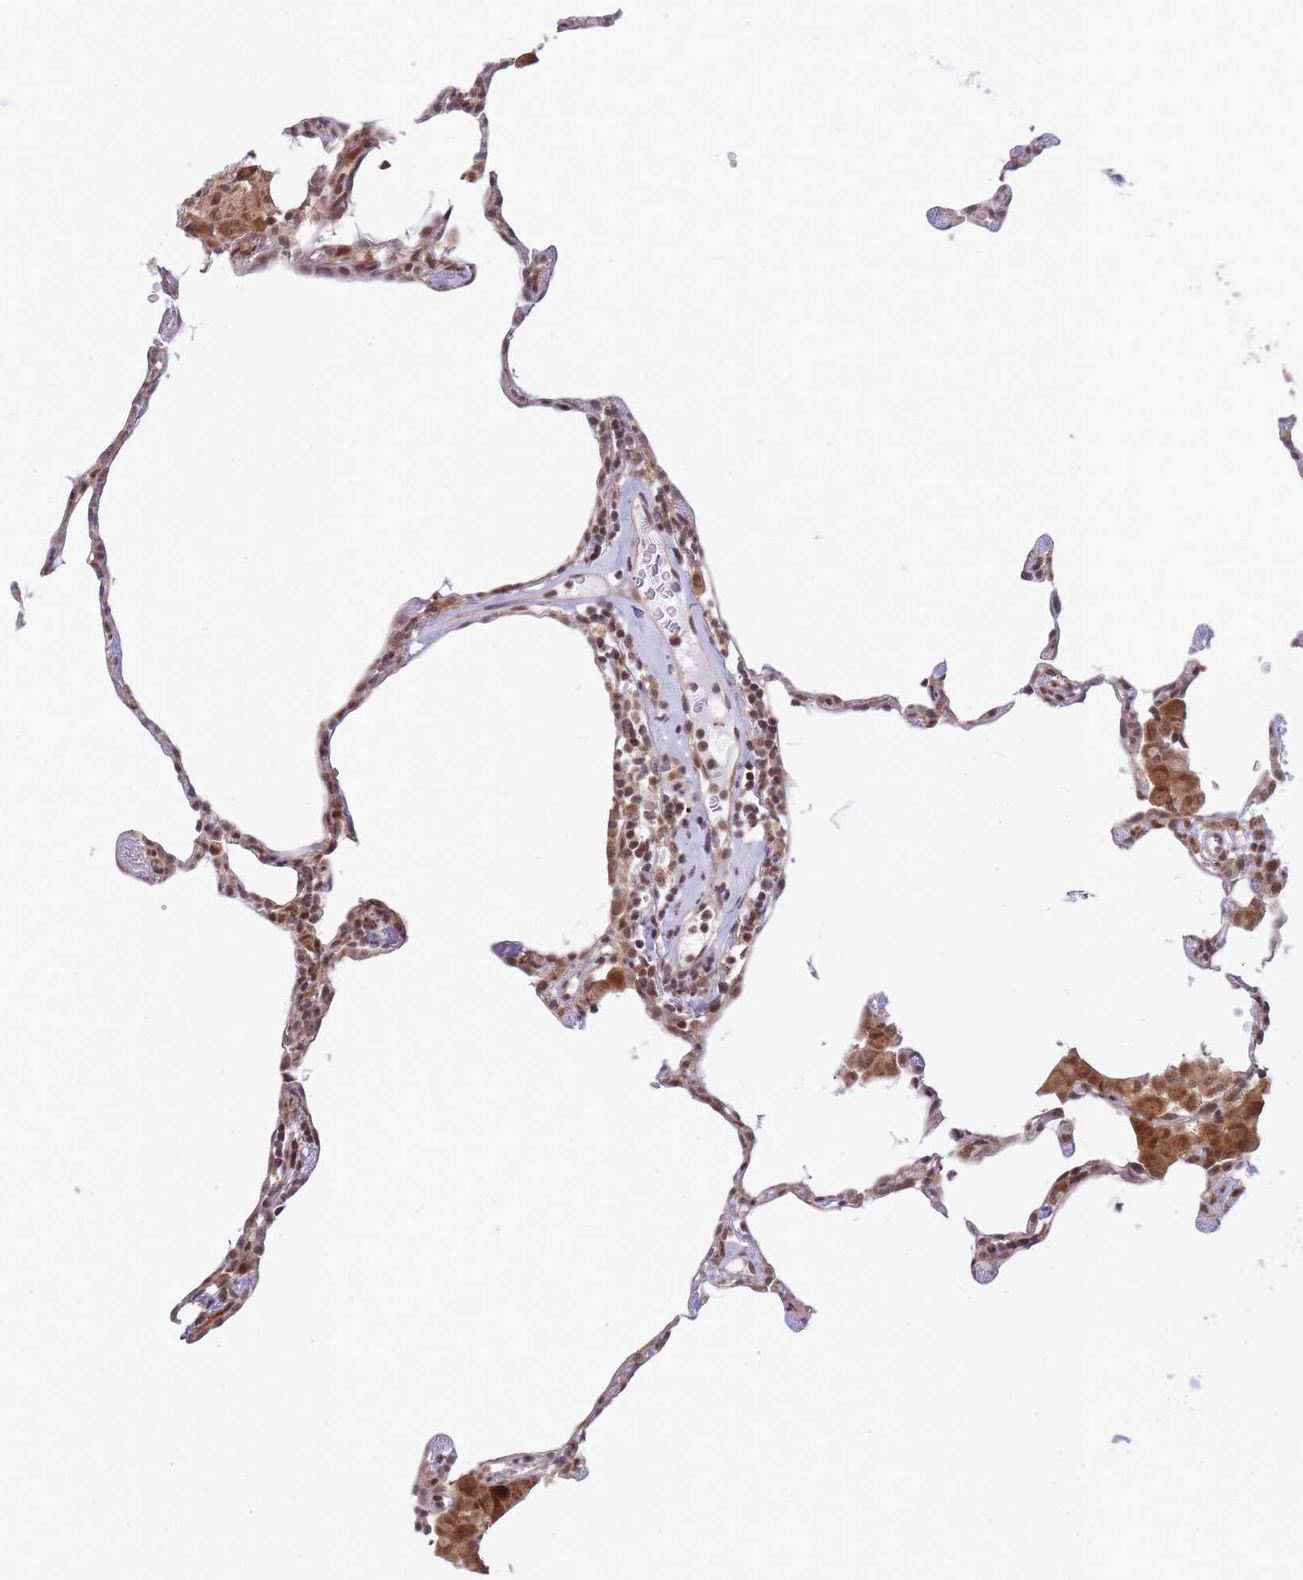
{"staining": {"intensity": "moderate", "quantity": "25%-75%", "location": "nuclear"}, "tissue": "lung", "cell_type": "Alveolar cells", "image_type": "normal", "snomed": [{"axis": "morphology", "description": "Normal tissue, NOS"}, {"axis": "topography", "description": "Lung"}], "caption": "Immunohistochemical staining of normal lung shows medium levels of moderate nuclear positivity in approximately 25%-75% of alveolar cells. The staining is performed using DAB (3,3'-diaminobenzidine) brown chromogen to label protein expression. The nuclei are counter-stained blue using hematoxylin.", "gene": "BOD1L1", "patient": {"sex": "female", "age": 57}}